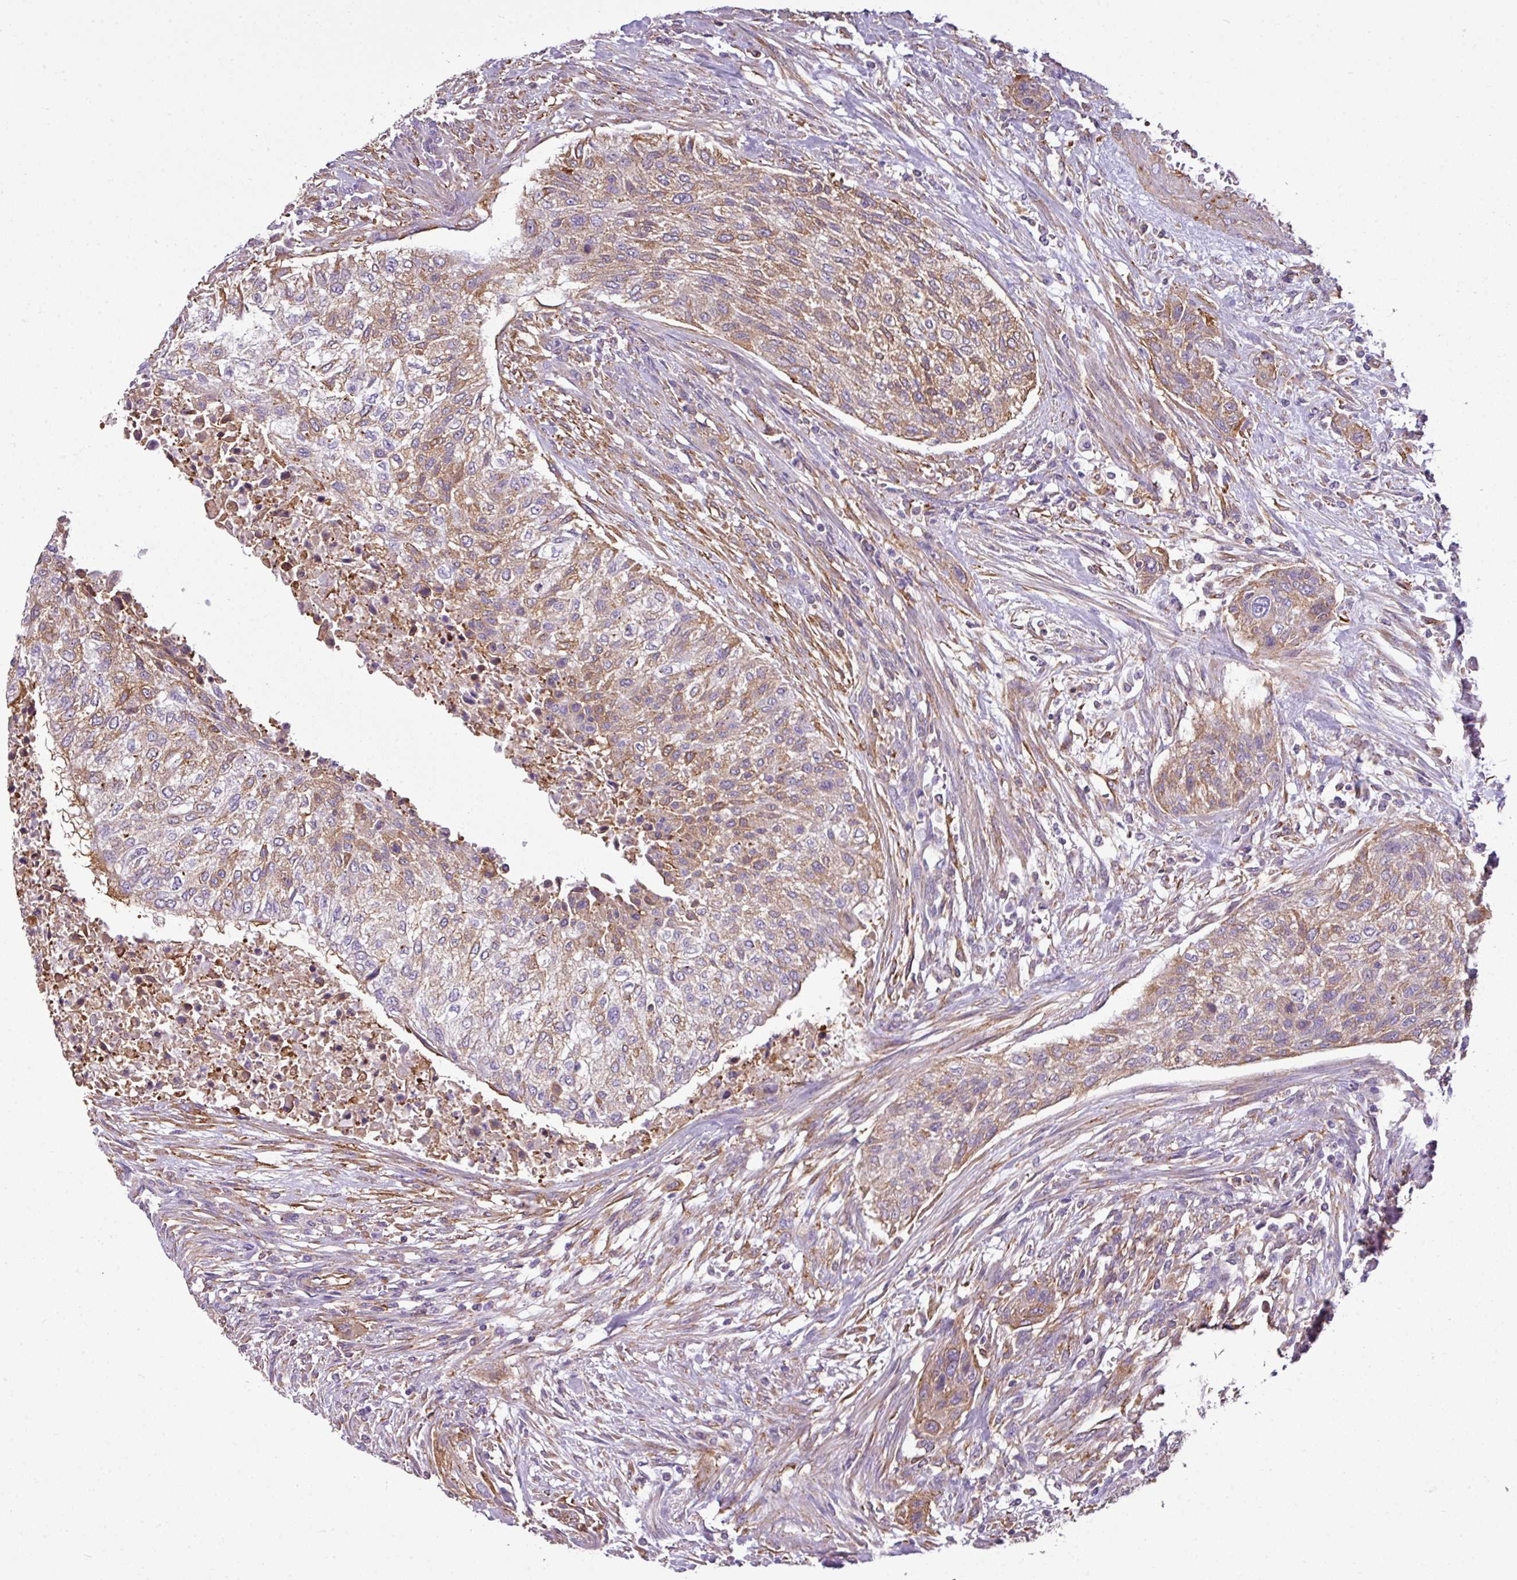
{"staining": {"intensity": "moderate", "quantity": "25%-75%", "location": "cytoplasmic/membranous"}, "tissue": "urothelial cancer", "cell_type": "Tumor cells", "image_type": "cancer", "snomed": [{"axis": "morphology", "description": "Normal tissue, NOS"}, {"axis": "morphology", "description": "Urothelial carcinoma, NOS"}, {"axis": "topography", "description": "Urinary bladder"}, {"axis": "topography", "description": "Peripheral nerve tissue"}], "caption": "Protein staining of urothelial cancer tissue shows moderate cytoplasmic/membranous staining in approximately 25%-75% of tumor cells. Ihc stains the protein in brown and the nuclei are stained blue.", "gene": "XNDC1N", "patient": {"sex": "male", "age": 35}}